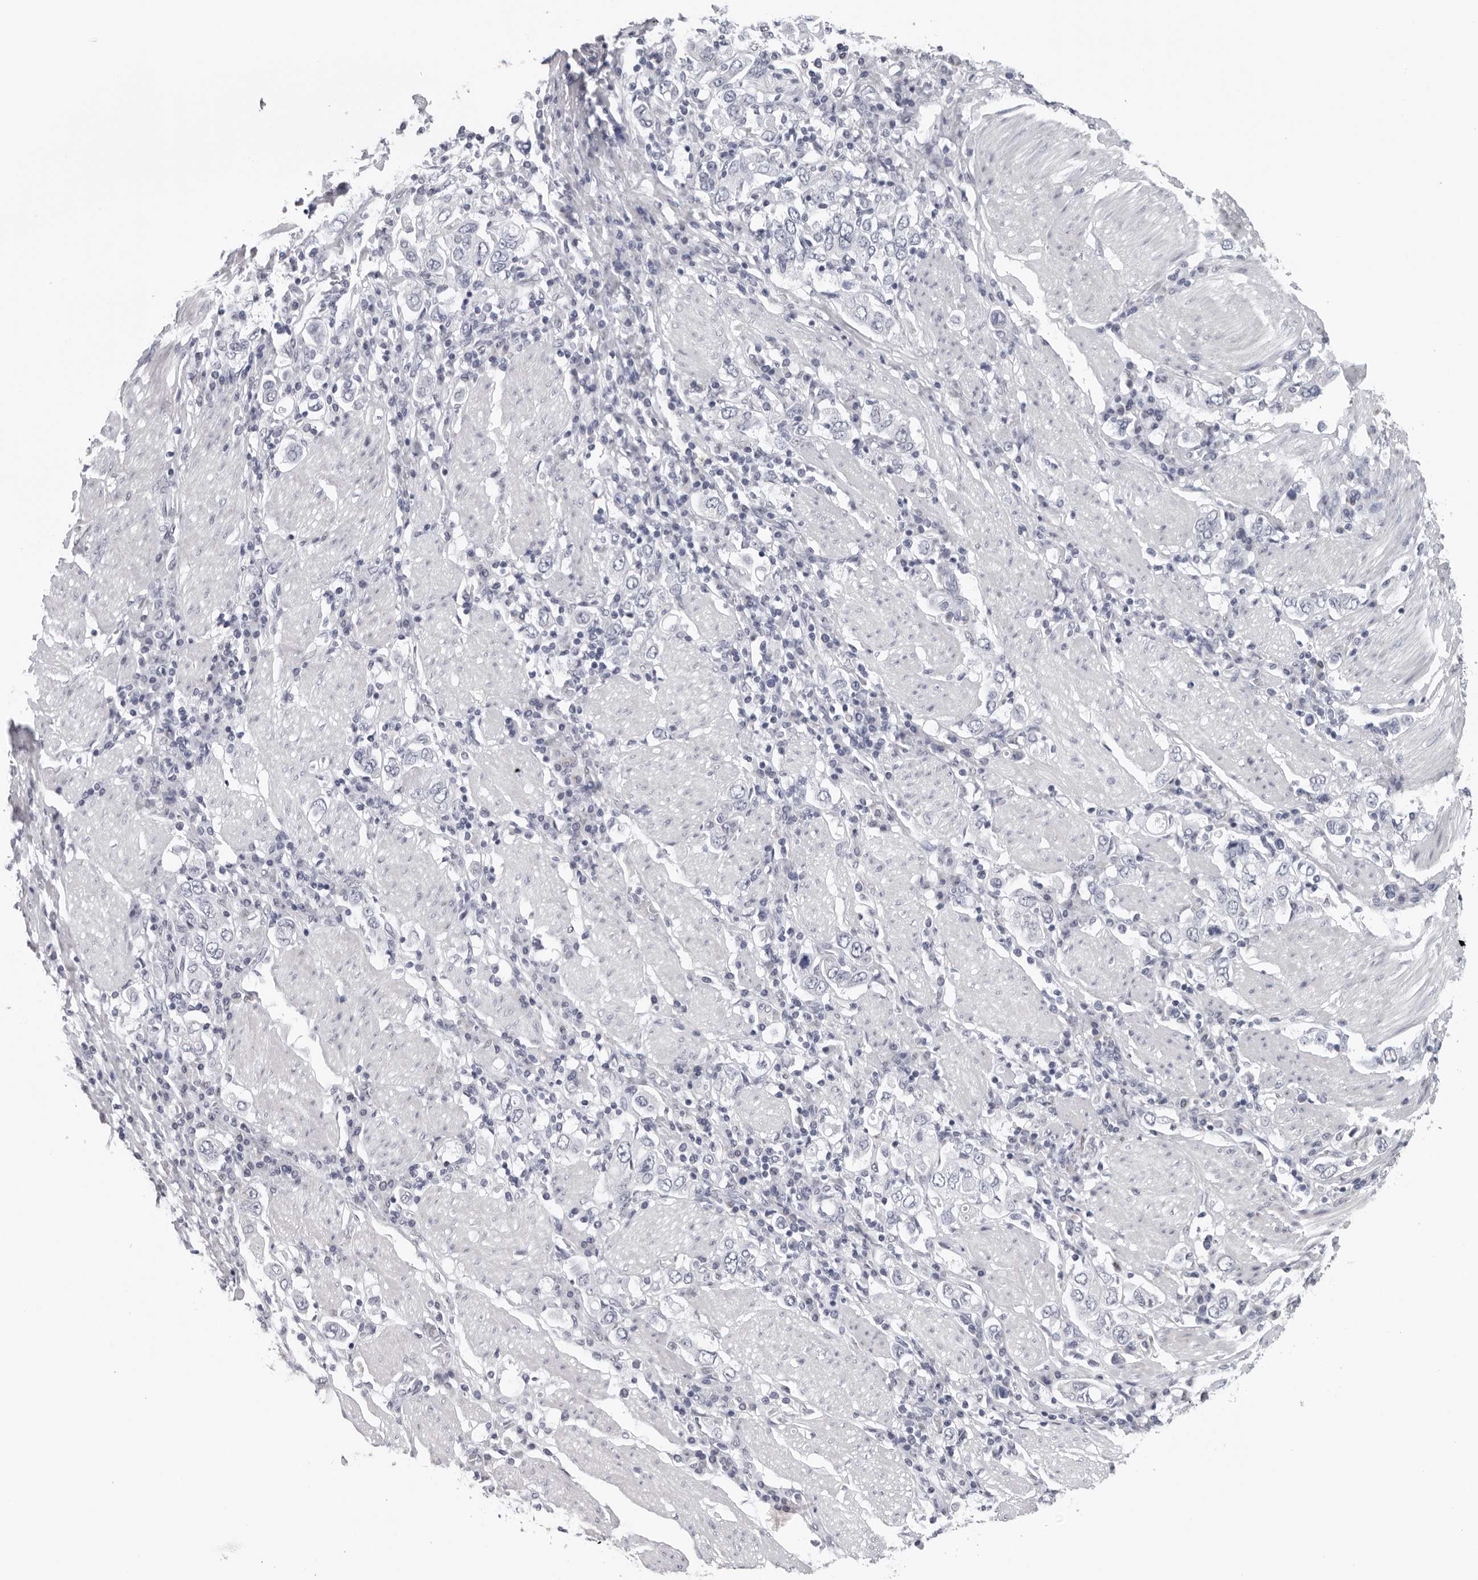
{"staining": {"intensity": "negative", "quantity": "none", "location": "none"}, "tissue": "stomach cancer", "cell_type": "Tumor cells", "image_type": "cancer", "snomed": [{"axis": "morphology", "description": "Adenocarcinoma, NOS"}, {"axis": "topography", "description": "Stomach, upper"}], "caption": "Tumor cells are negative for protein expression in human stomach cancer. (DAB (3,3'-diaminobenzidine) immunohistochemistry visualized using brightfield microscopy, high magnification).", "gene": "CPT2", "patient": {"sex": "male", "age": 62}}